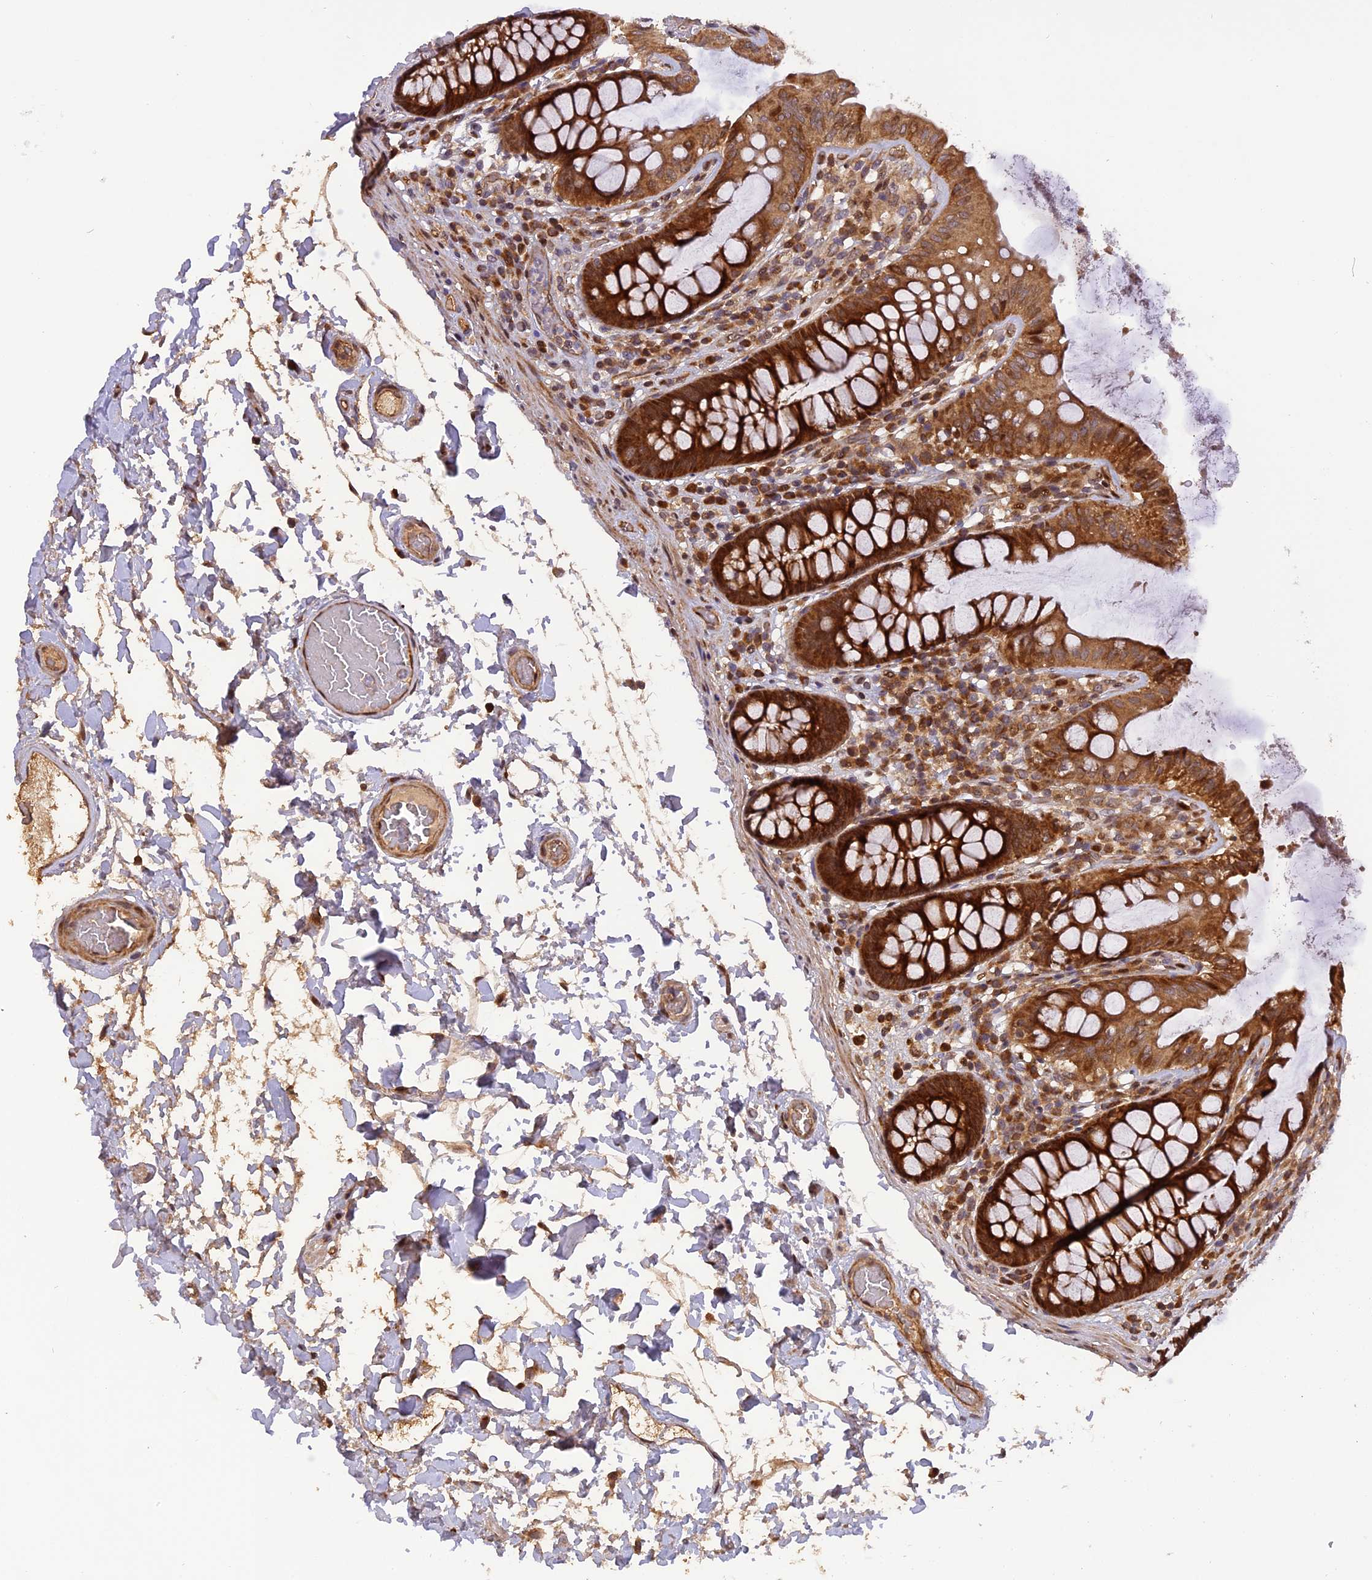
{"staining": {"intensity": "moderate", "quantity": "25%-75%", "location": "cytoplasmic/membranous"}, "tissue": "colon", "cell_type": "Endothelial cells", "image_type": "normal", "snomed": [{"axis": "morphology", "description": "Normal tissue, NOS"}, {"axis": "topography", "description": "Colon"}], "caption": "Human colon stained with a brown dye reveals moderate cytoplasmic/membranous positive staining in about 25%-75% of endothelial cells.", "gene": "MICALL1", "patient": {"sex": "male", "age": 84}}